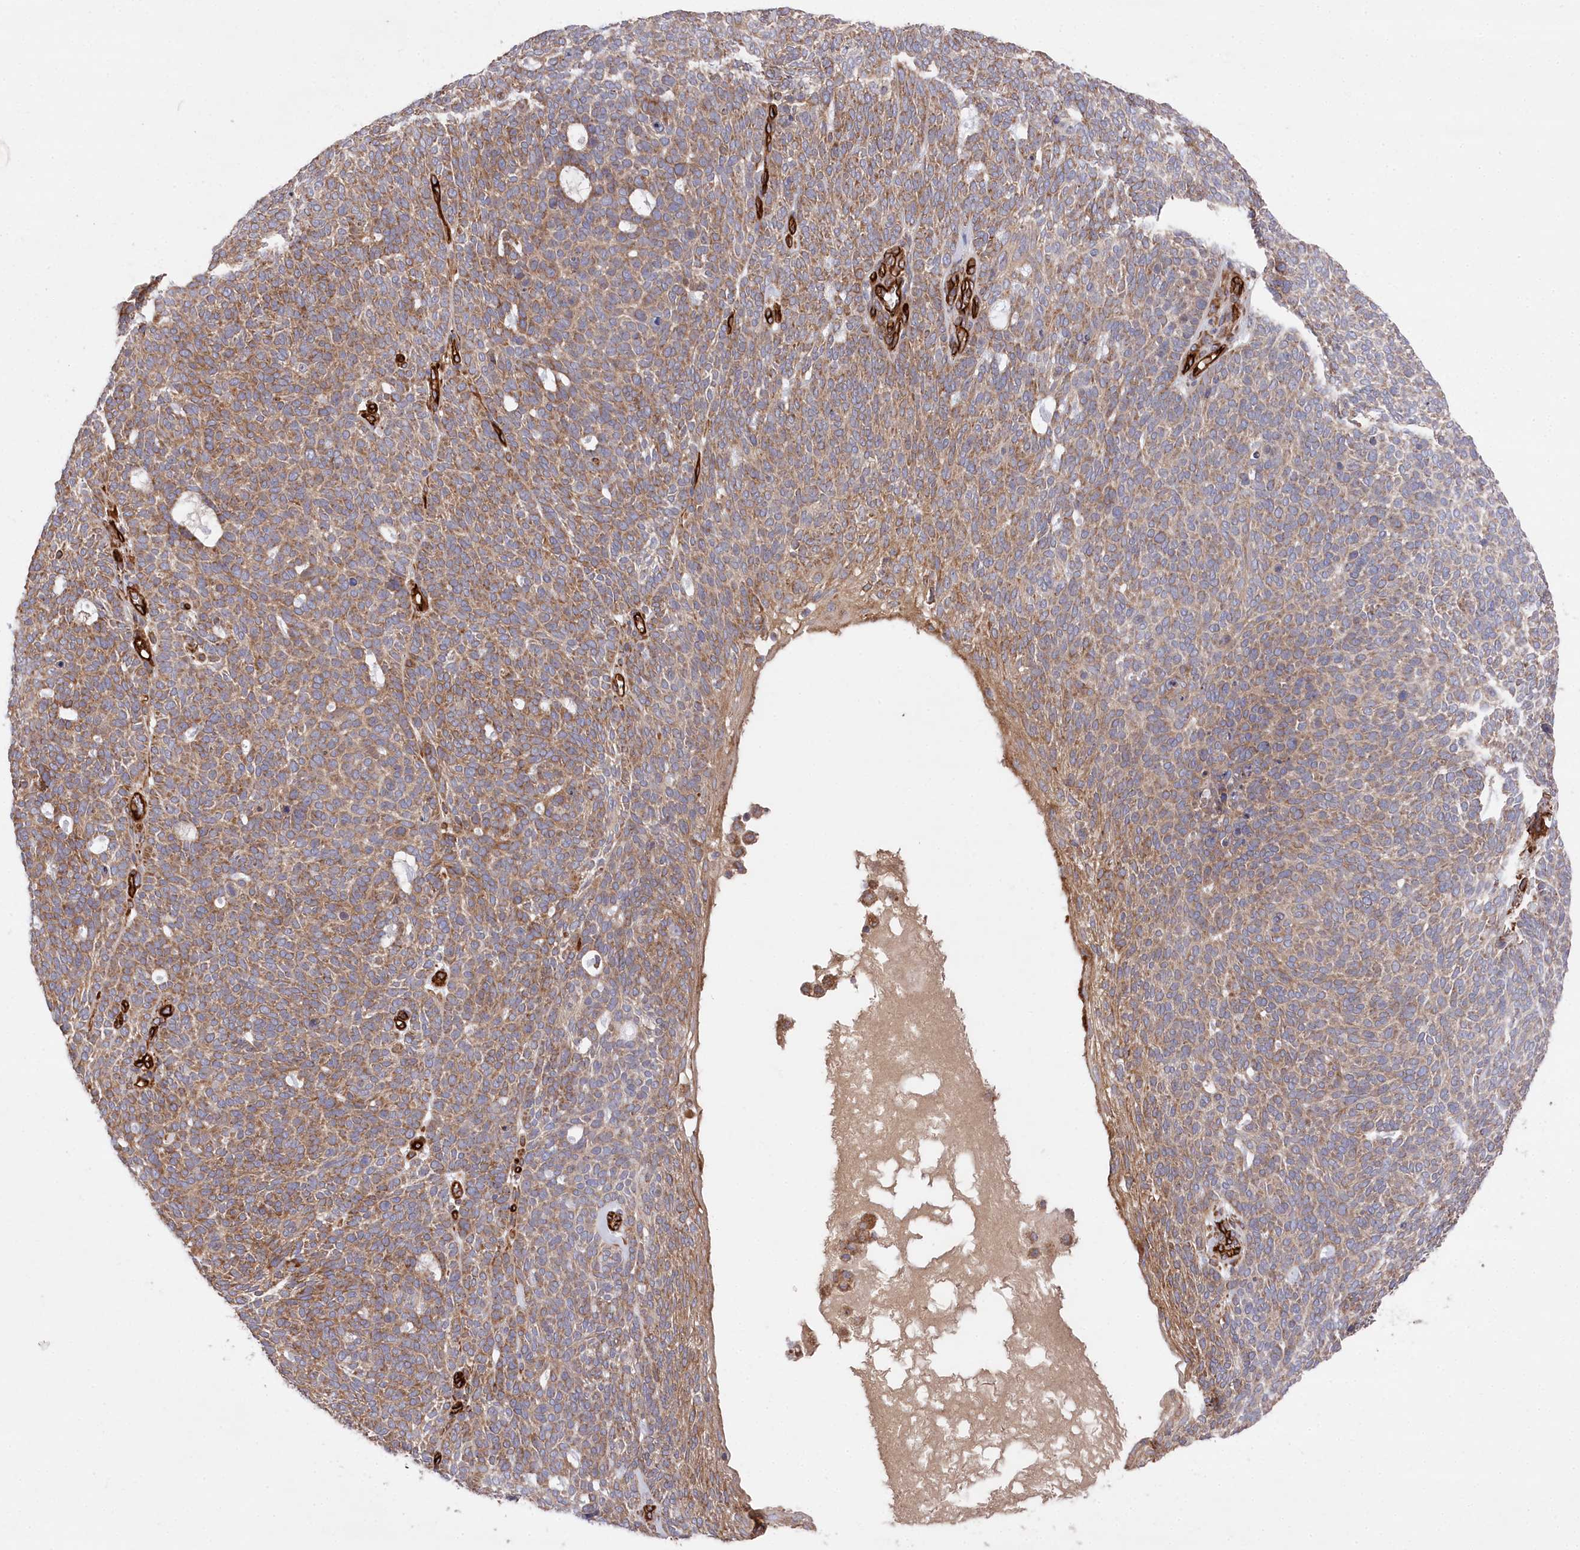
{"staining": {"intensity": "moderate", "quantity": ">75%", "location": "cytoplasmic/membranous"}, "tissue": "skin cancer", "cell_type": "Tumor cells", "image_type": "cancer", "snomed": [{"axis": "morphology", "description": "Squamous cell carcinoma, NOS"}, {"axis": "topography", "description": "Skin"}], "caption": "Human skin cancer stained for a protein (brown) shows moderate cytoplasmic/membranous positive staining in approximately >75% of tumor cells.", "gene": "MTPAP", "patient": {"sex": "female", "age": 90}}